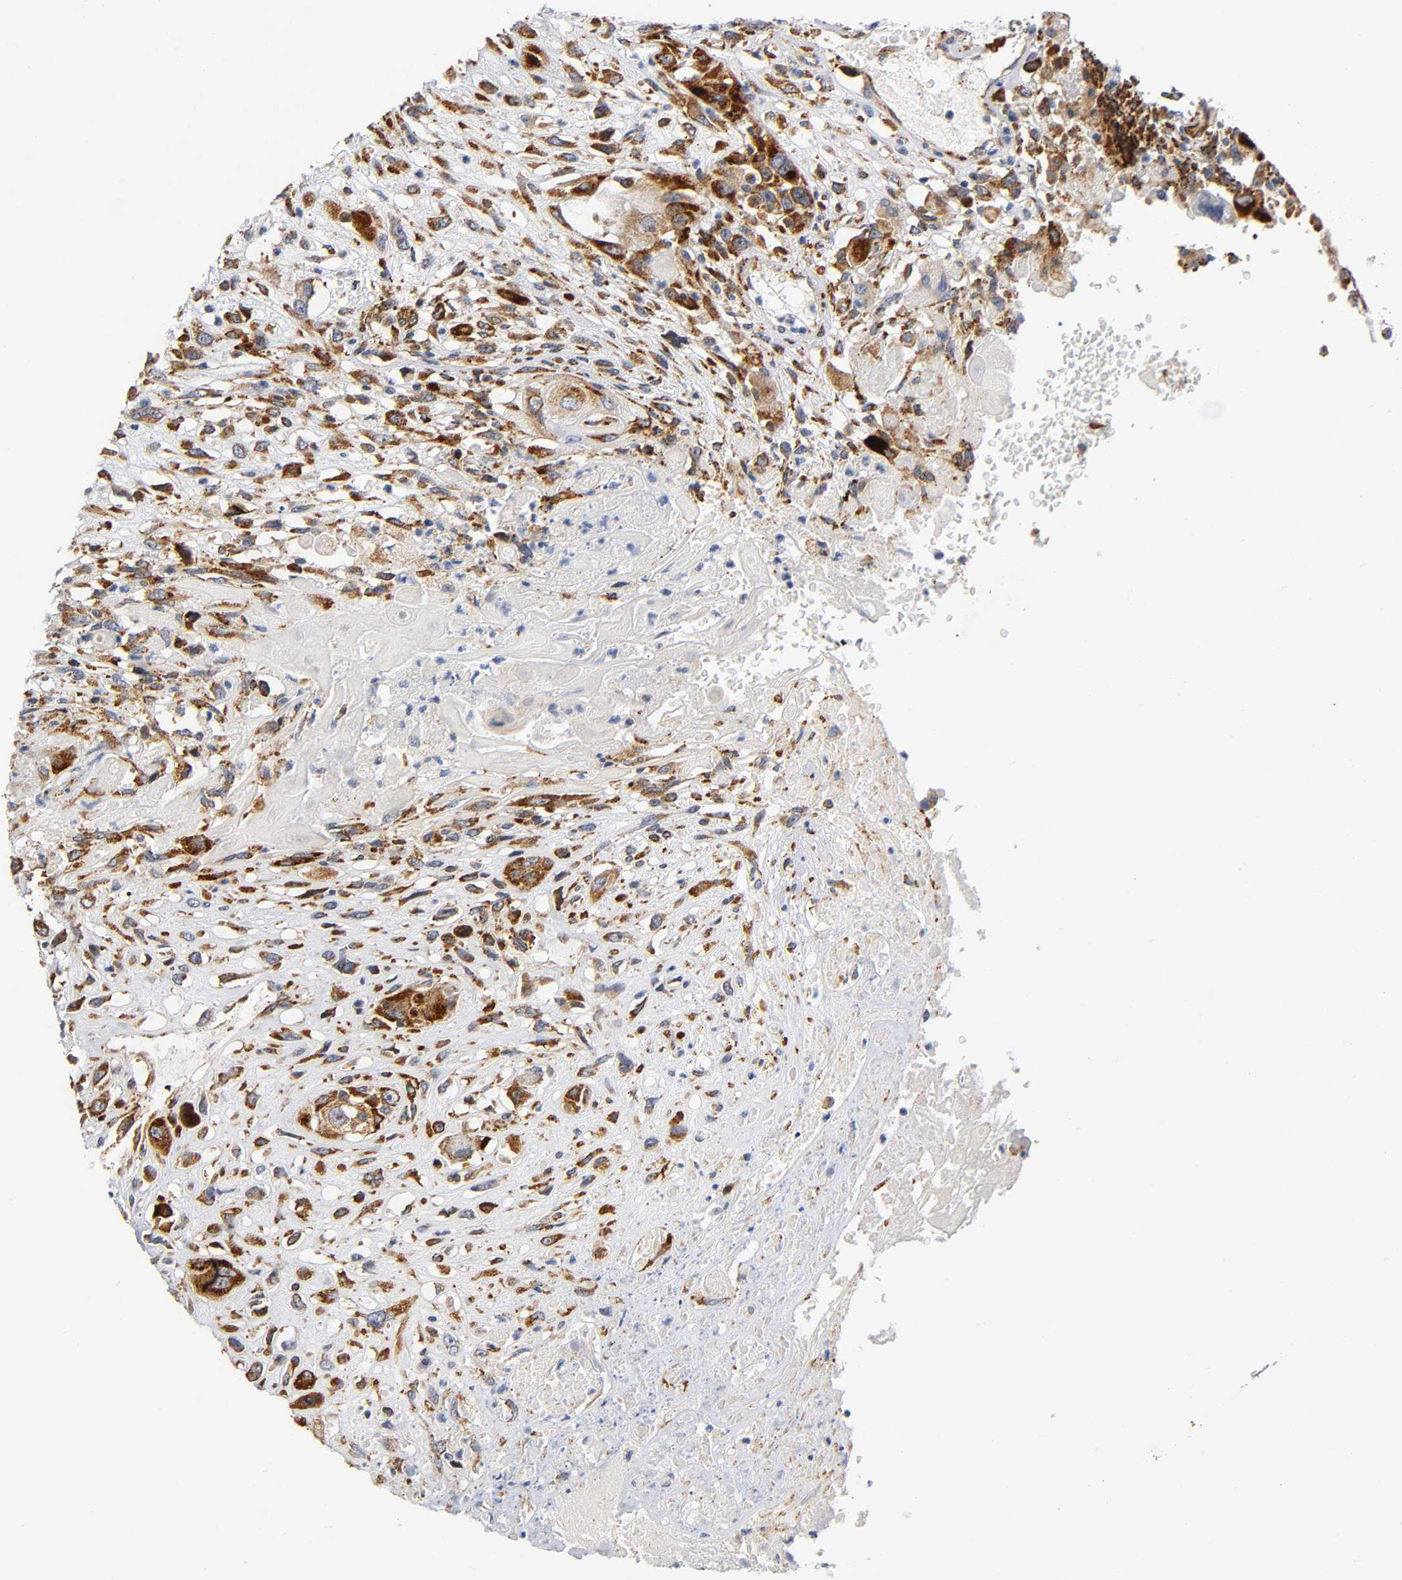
{"staining": {"intensity": "strong", "quantity": ">75%", "location": "cytoplasmic/membranous"}, "tissue": "head and neck cancer", "cell_type": "Tumor cells", "image_type": "cancer", "snomed": [{"axis": "morphology", "description": "Necrosis, NOS"}, {"axis": "morphology", "description": "Neoplasm, malignant, NOS"}, {"axis": "topography", "description": "Salivary gland"}, {"axis": "topography", "description": "Head-Neck"}], "caption": "Head and neck cancer stained for a protein (brown) demonstrates strong cytoplasmic/membranous positive staining in approximately >75% of tumor cells.", "gene": "SOS2", "patient": {"sex": "male", "age": 43}}